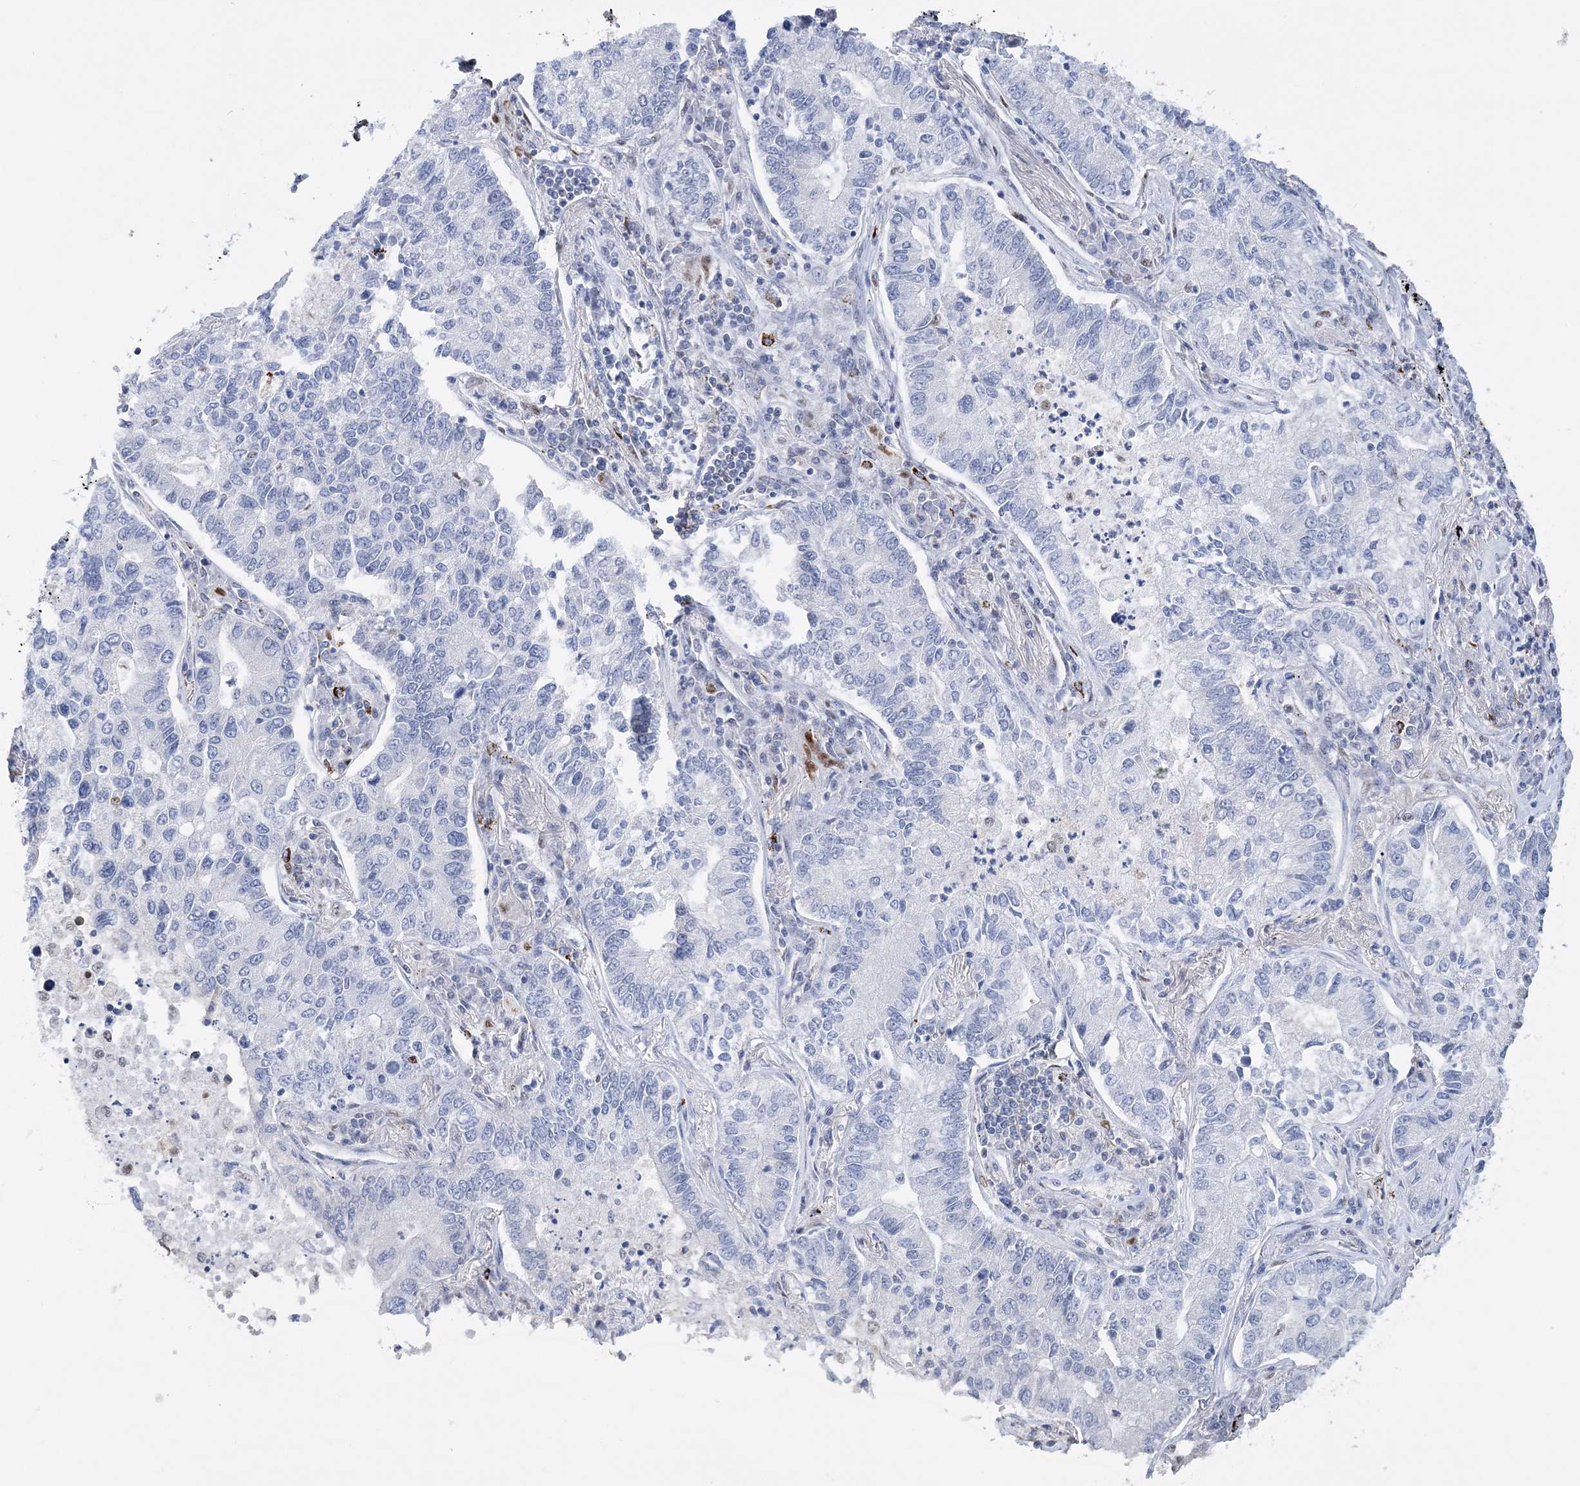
{"staining": {"intensity": "negative", "quantity": "none", "location": "none"}, "tissue": "lung cancer", "cell_type": "Tumor cells", "image_type": "cancer", "snomed": [{"axis": "morphology", "description": "Adenocarcinoma, NOS"}, {"axis": "topography", "description": "Lung"}], "caption": "Tumor cells are negative for protein expression in human lung cancer.", "gene": "NIT2", "patient": {"sex": "male", "age": 49}}